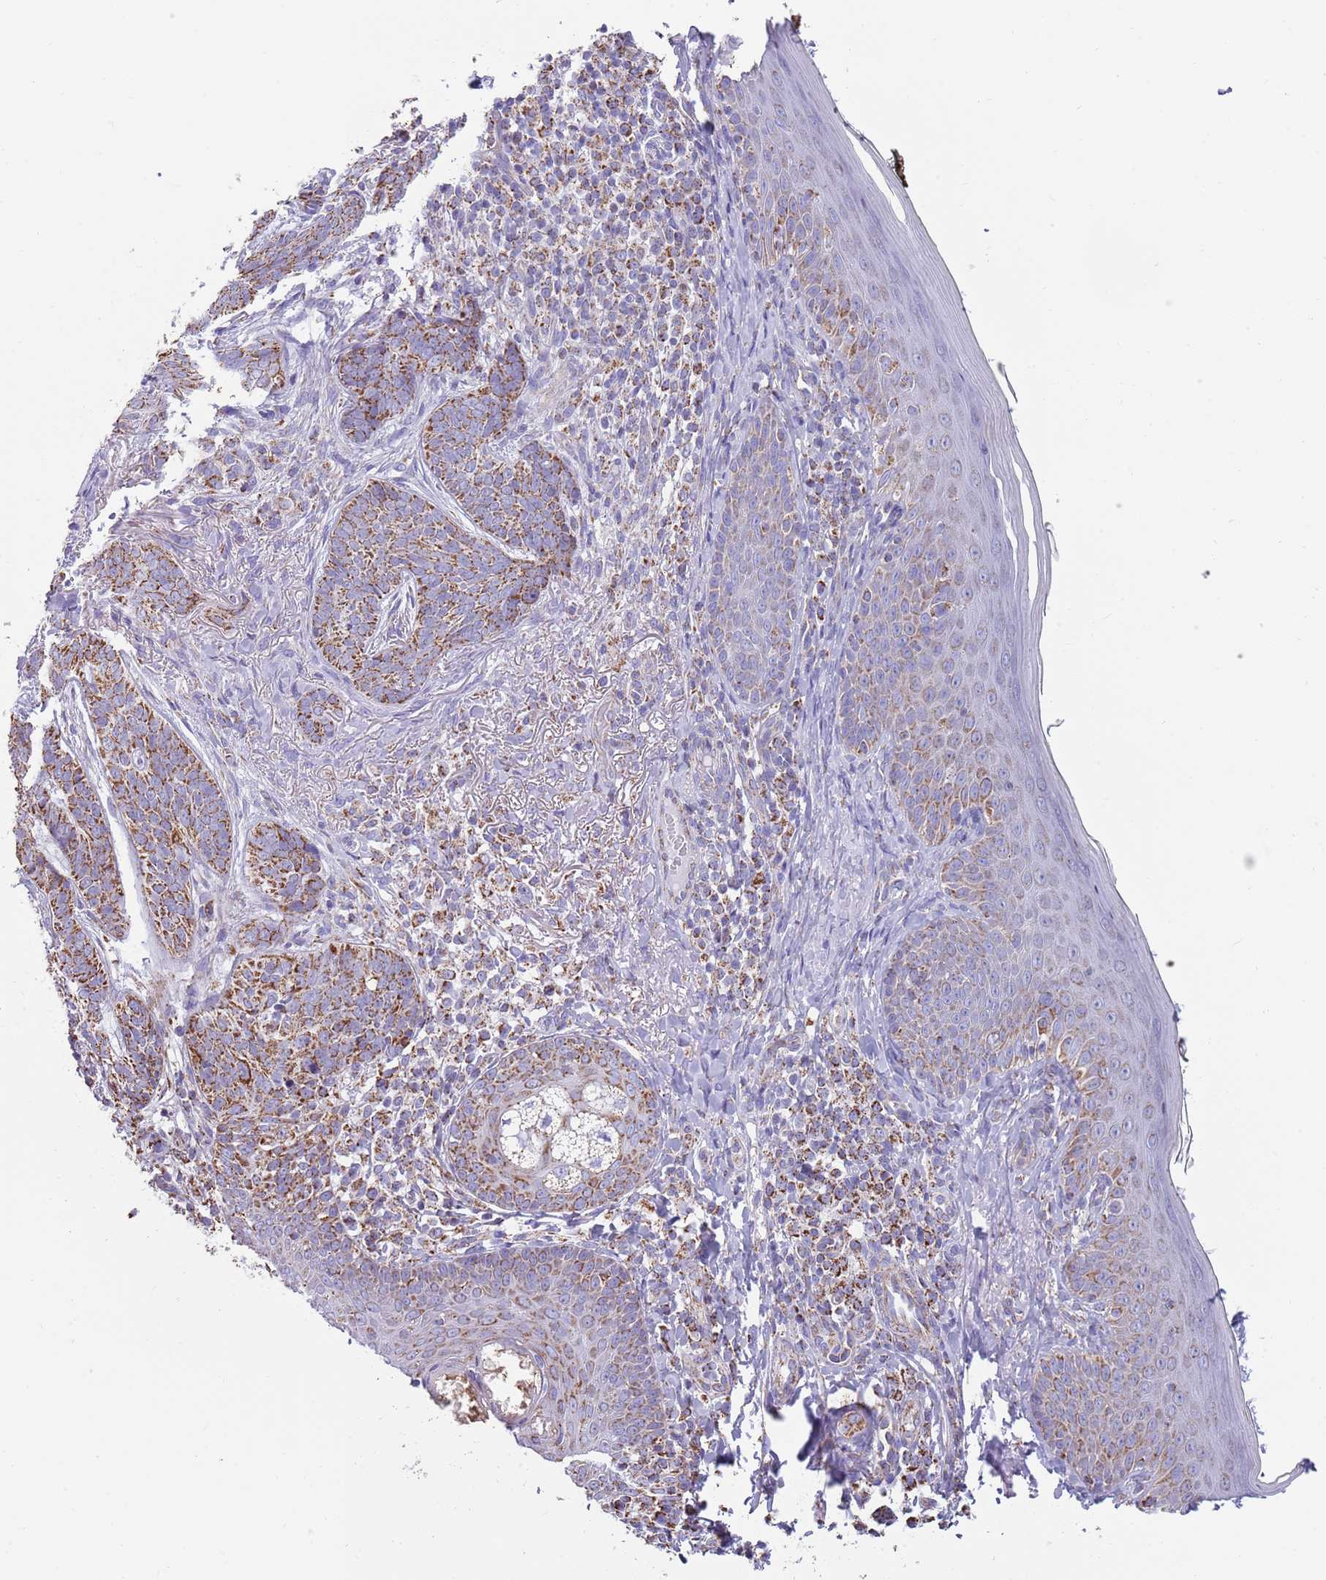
{"staining": {"intensity": "negative", "quantity": "none", "location": "none"}, "tissue": "skin", "cell_type": "Fibroblasts", "image_type": "normal", "snomed": [{"axis": "morphology", "description": "Normal tissue, NOS"}, {"axis": "topography", "description": "Skin"}], "caption": "High power microscopy histopathology image of an IHC micrograph of normal skin, revealing no significant staining in fibroblasts.", "gene": "TTLL1", "patient": {"sex": "male", "age": 57}}